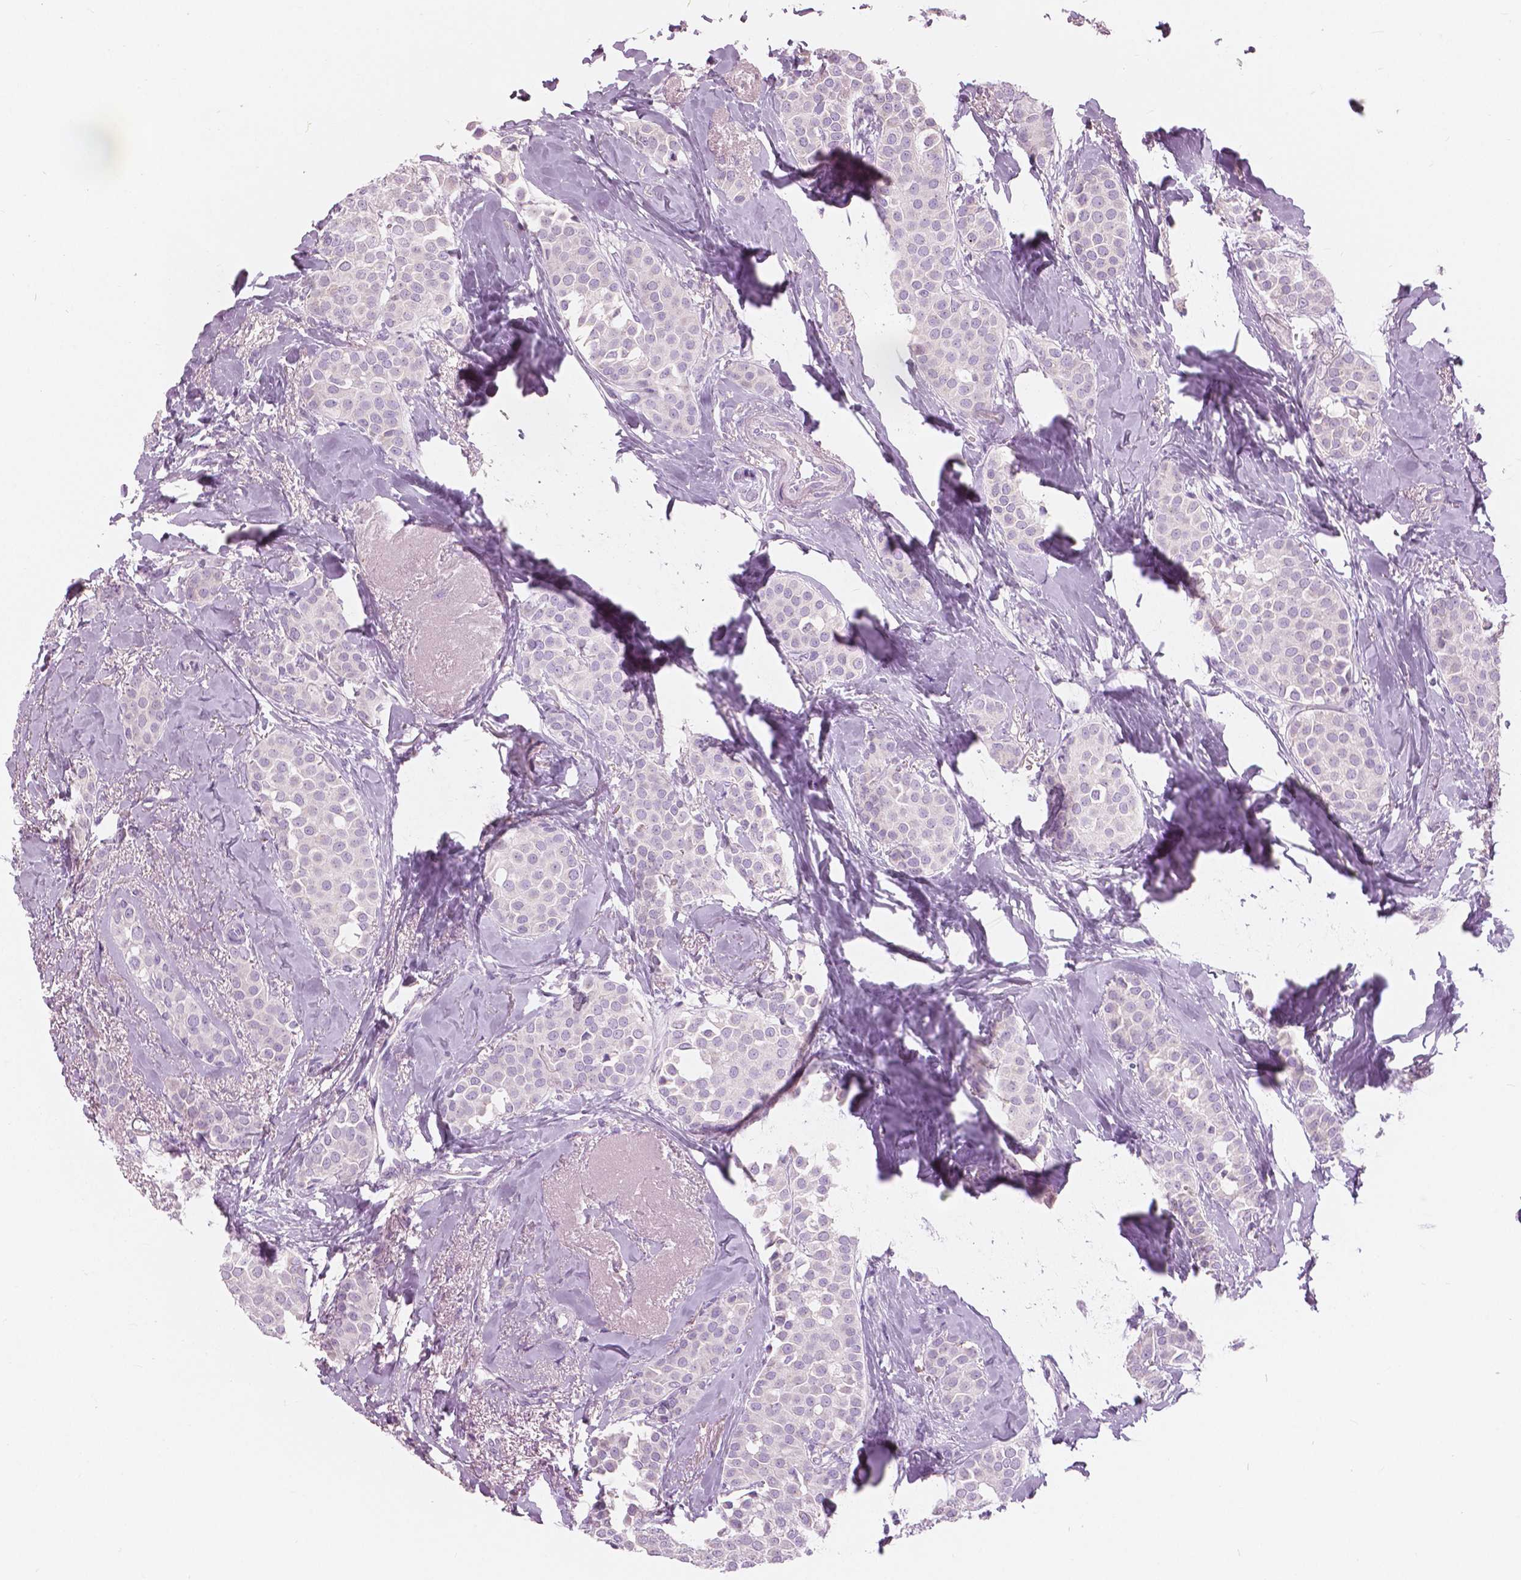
{"staining": {"intensity": "negative", "quantity": "none", "location": "none"}, "tissue": "breast cancer", "cell_type": "Tumor cells", "image_type": "cancer", "snomed": [{"axis": "morphology", "description": "Duct carcinoma"}, {"axis": "topography", "description": "Breast"}], "caption": "Immunohistochemistry (IHC) image of invasive ductal carcinoma (breast) stained for a protein (brown), which displays no expression in tumor cells. (DAB (3,3'-diaminobenzidine) immunohistochemistry (IHC), high magnification).", "gene": "CXCR2", "patient": {"sex": "female", "age": 79}}